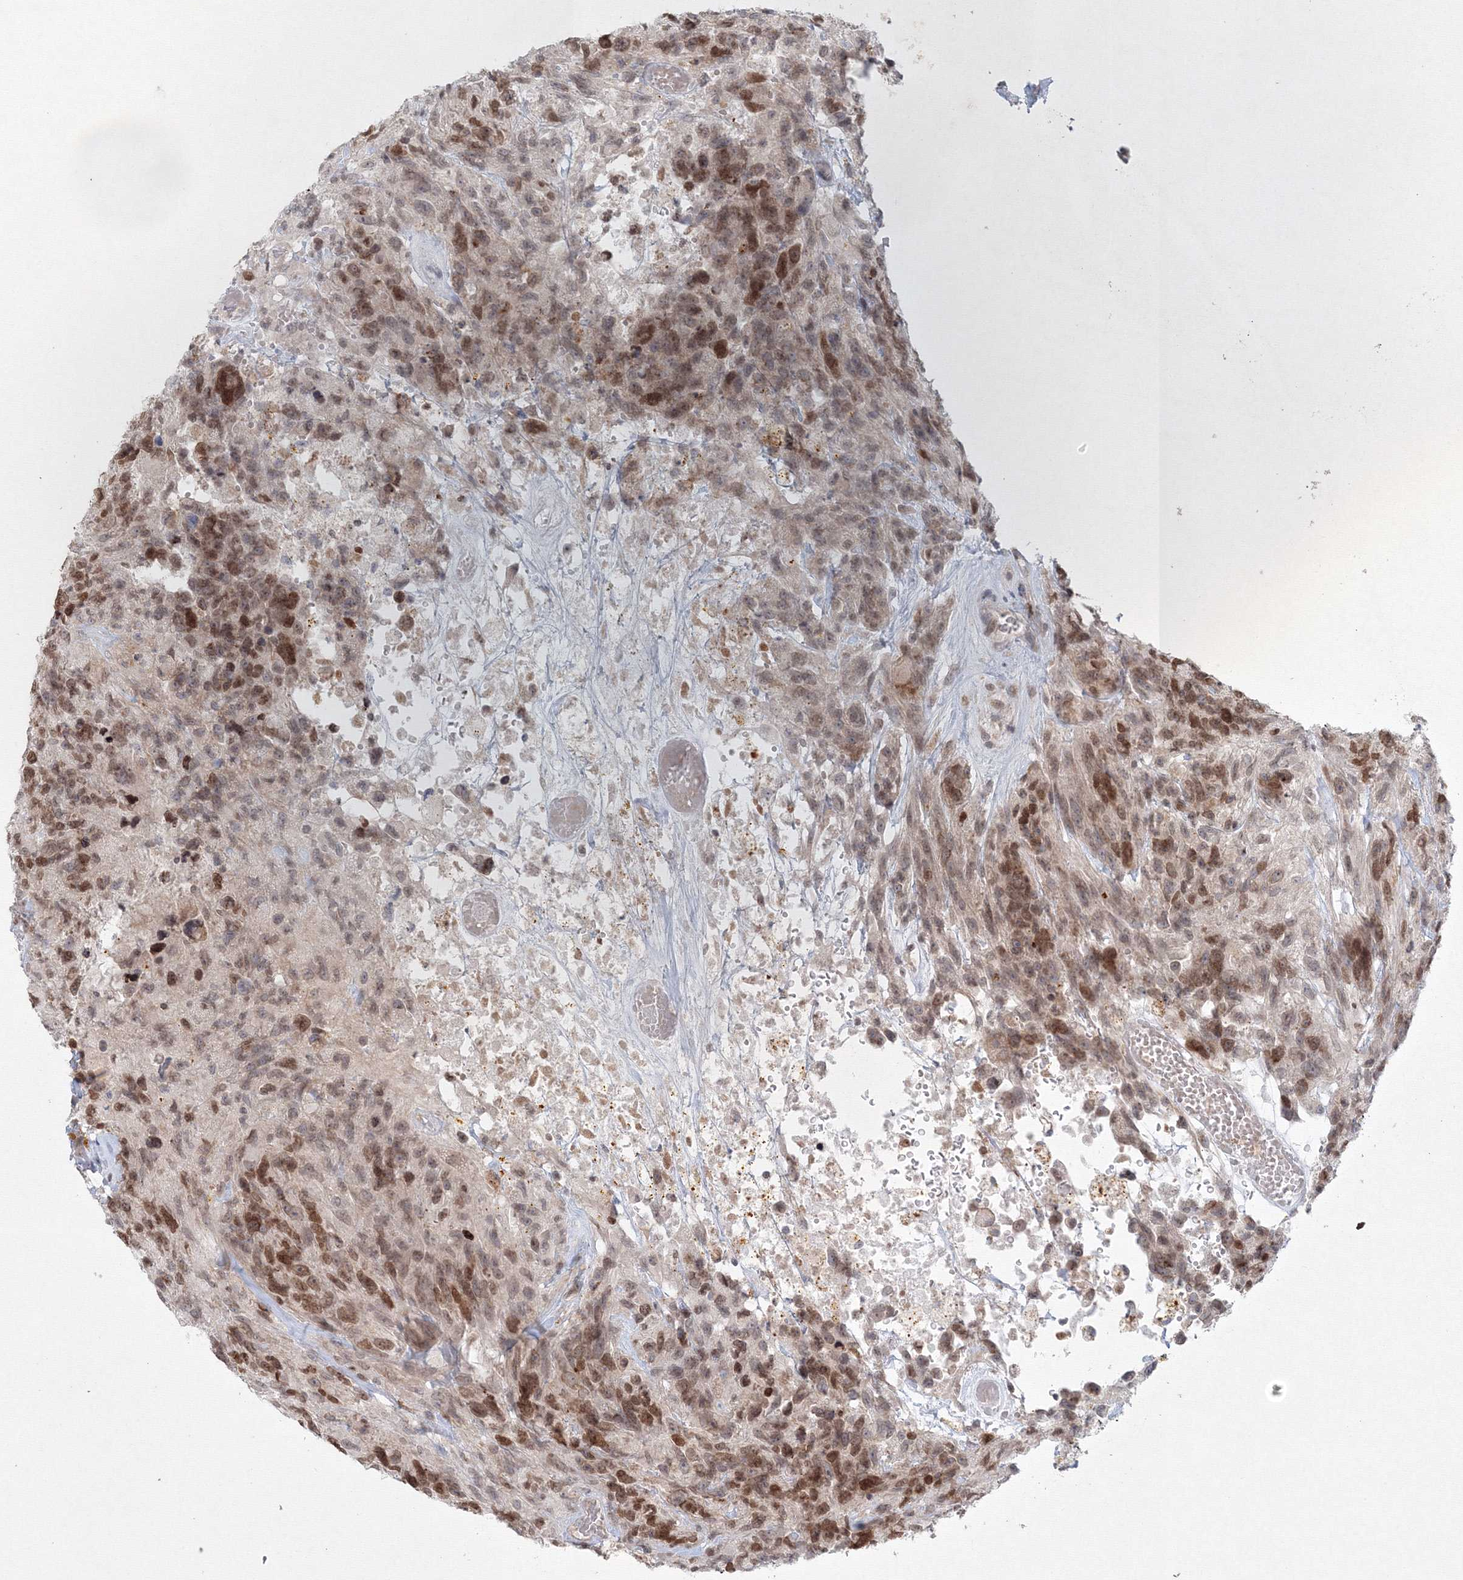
{"staining": {"intensity": "moderate", "quantity": ">75%", "location": "cytoplasmic/membranous"}, "tissue": "glioma", "cell_type": "Tumor cells", "image_type": "cancer", "snomed": [{"axis": "morphology", "description": "Glioma, malignant, High grade"}, {"axis": "topography", "description": "Brain"}], "caption": "High-power microscopy captured an immunohistochemistry micrograph of malignant glioma (high-grade), revealing moderate cytoplasmic/membranous staining in approximately >75% of tumor cells.", "gene": "KIF4A", "patient": {"sex": "male", "age": 69}}